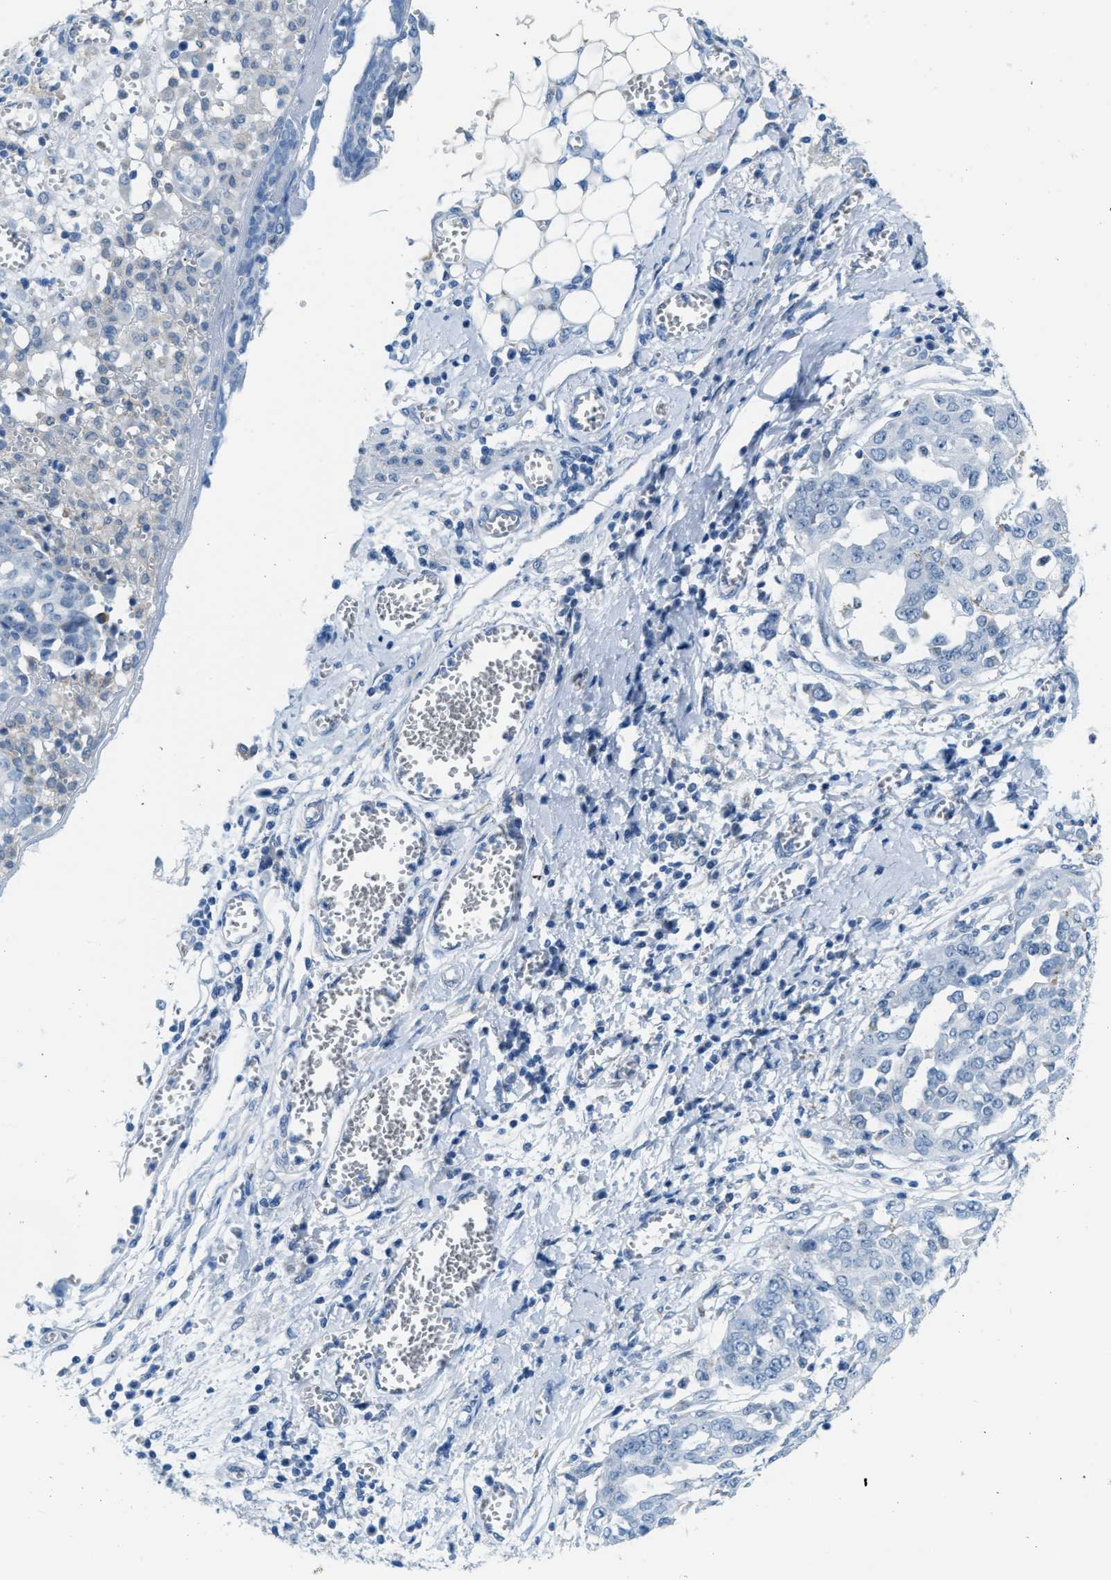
{"staining": {"intensity": "negative", "quantity": "none", "location": "none"}, "tissue": "ovarian cancer", "cell_type": "Tumor cells", "image_type": "cancer", "snomed": [{"axis": "morphology", "description": "Cystadenocarcinoma, serous, NOS"}, {"axis": "topography", "description": "Soft tissue"}, {"axis": "topography", "description": "Ovary"}], "caption": "Immunohistochemistry image of serous cystadenocarcinoma (ovarian) stained for a protein (brown), which displays no expression in tumor cells.", "gene": "PHRF1", "patient": {"sex": "female", "age": 57}}